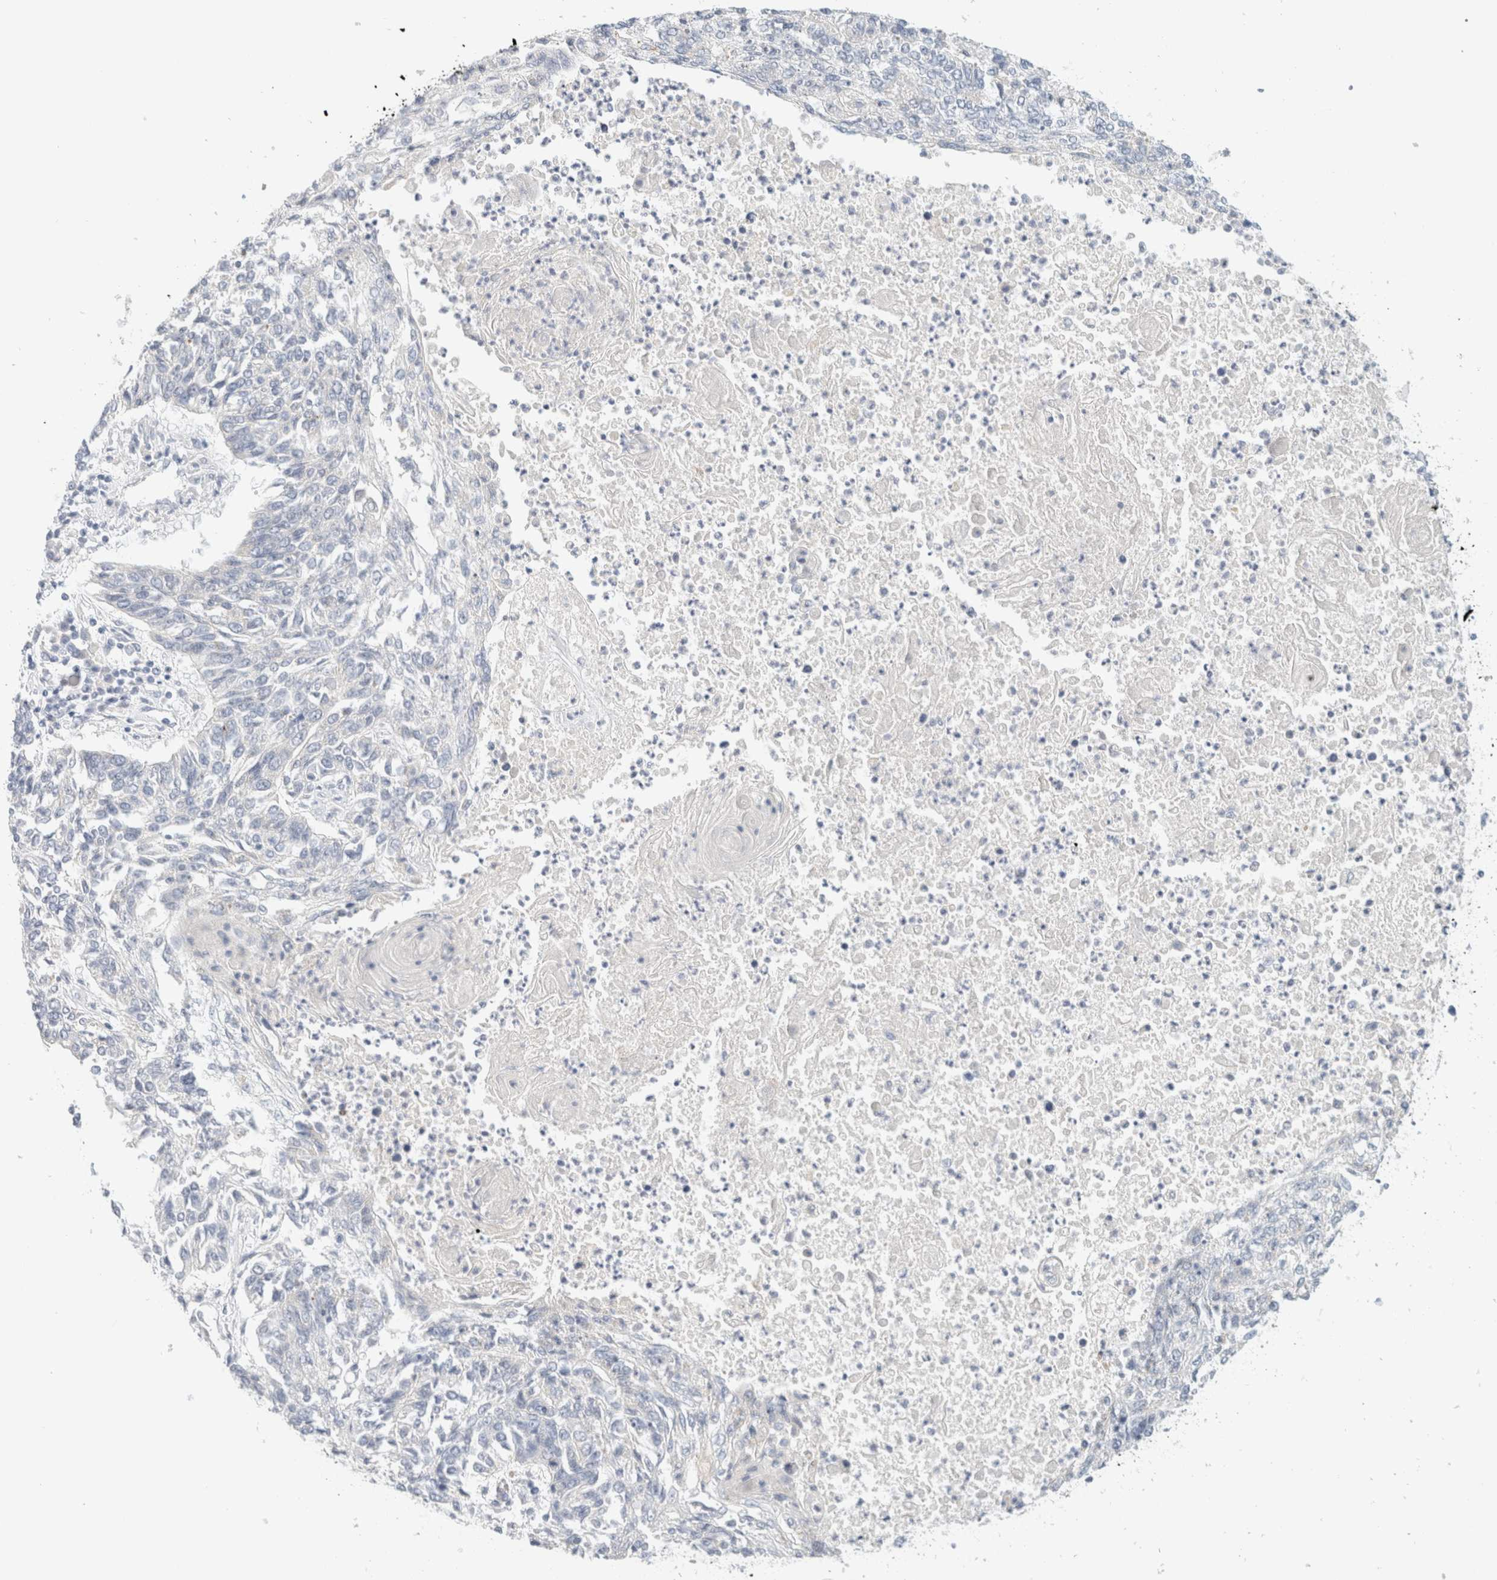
{"staining": {"intensity": "negative", "quantity": "none", "location": "none"}, "tissue": "lung cancer", "cell_type": "Tumor cells", "image_type": "cancer", "snomed": [{"axis": "morphology", "description": "Normal tissue, NOS"}, {"axis": "morphology", "description": "Squamous cell carcinoma, NOS"}, {"axis": "topography", "description": "Cartilage tissue"}, {"axis": "topography", "description": "Bronchus"}, {"axis": "topography", "description": "Lung"}], "caption": "Immunohistochemical staining of lung cancer (squamous cell carcinoma) shows no significant positivity in tumor cells.", "gene": "HEXD", "patient": {"sex": "female", "age": 49}}